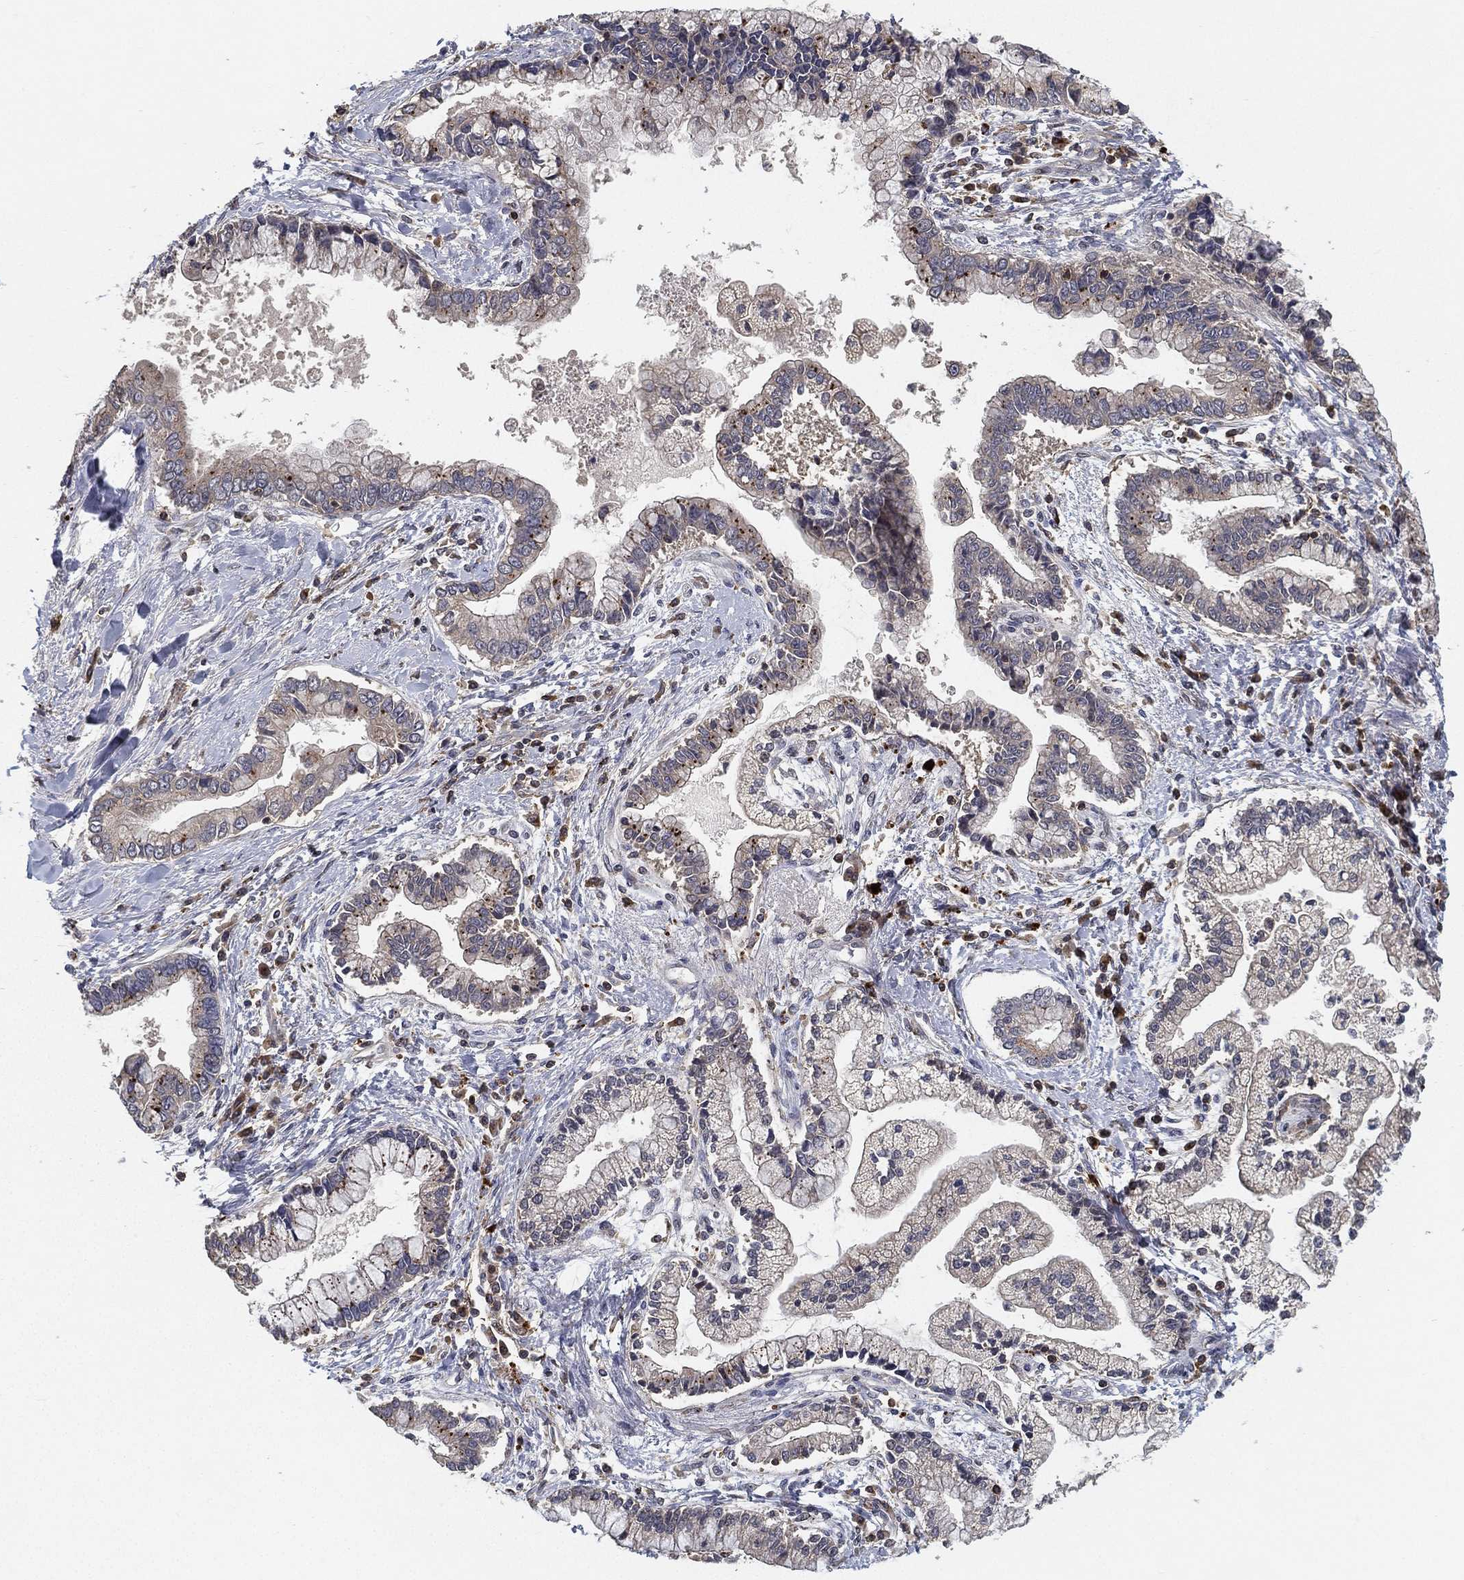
{"staining": {"intensity": "negative", "quantity": "none", "location": "none"}, "tissue": "liver cancer", "cell_type": "Tumor cells", "image_type": "cancer", "snomed": [{"axis": "morphology", "description": "Cholangiocarcinoma"}, {"axis": "topography", "description": "Liver"}], "caption": "IHC image of liver cancer stained for a protein (brown), which exhibits no expression in tumor cells.", "gene": "CFAP251", "patient": {"sex": "male", "age": 50}}